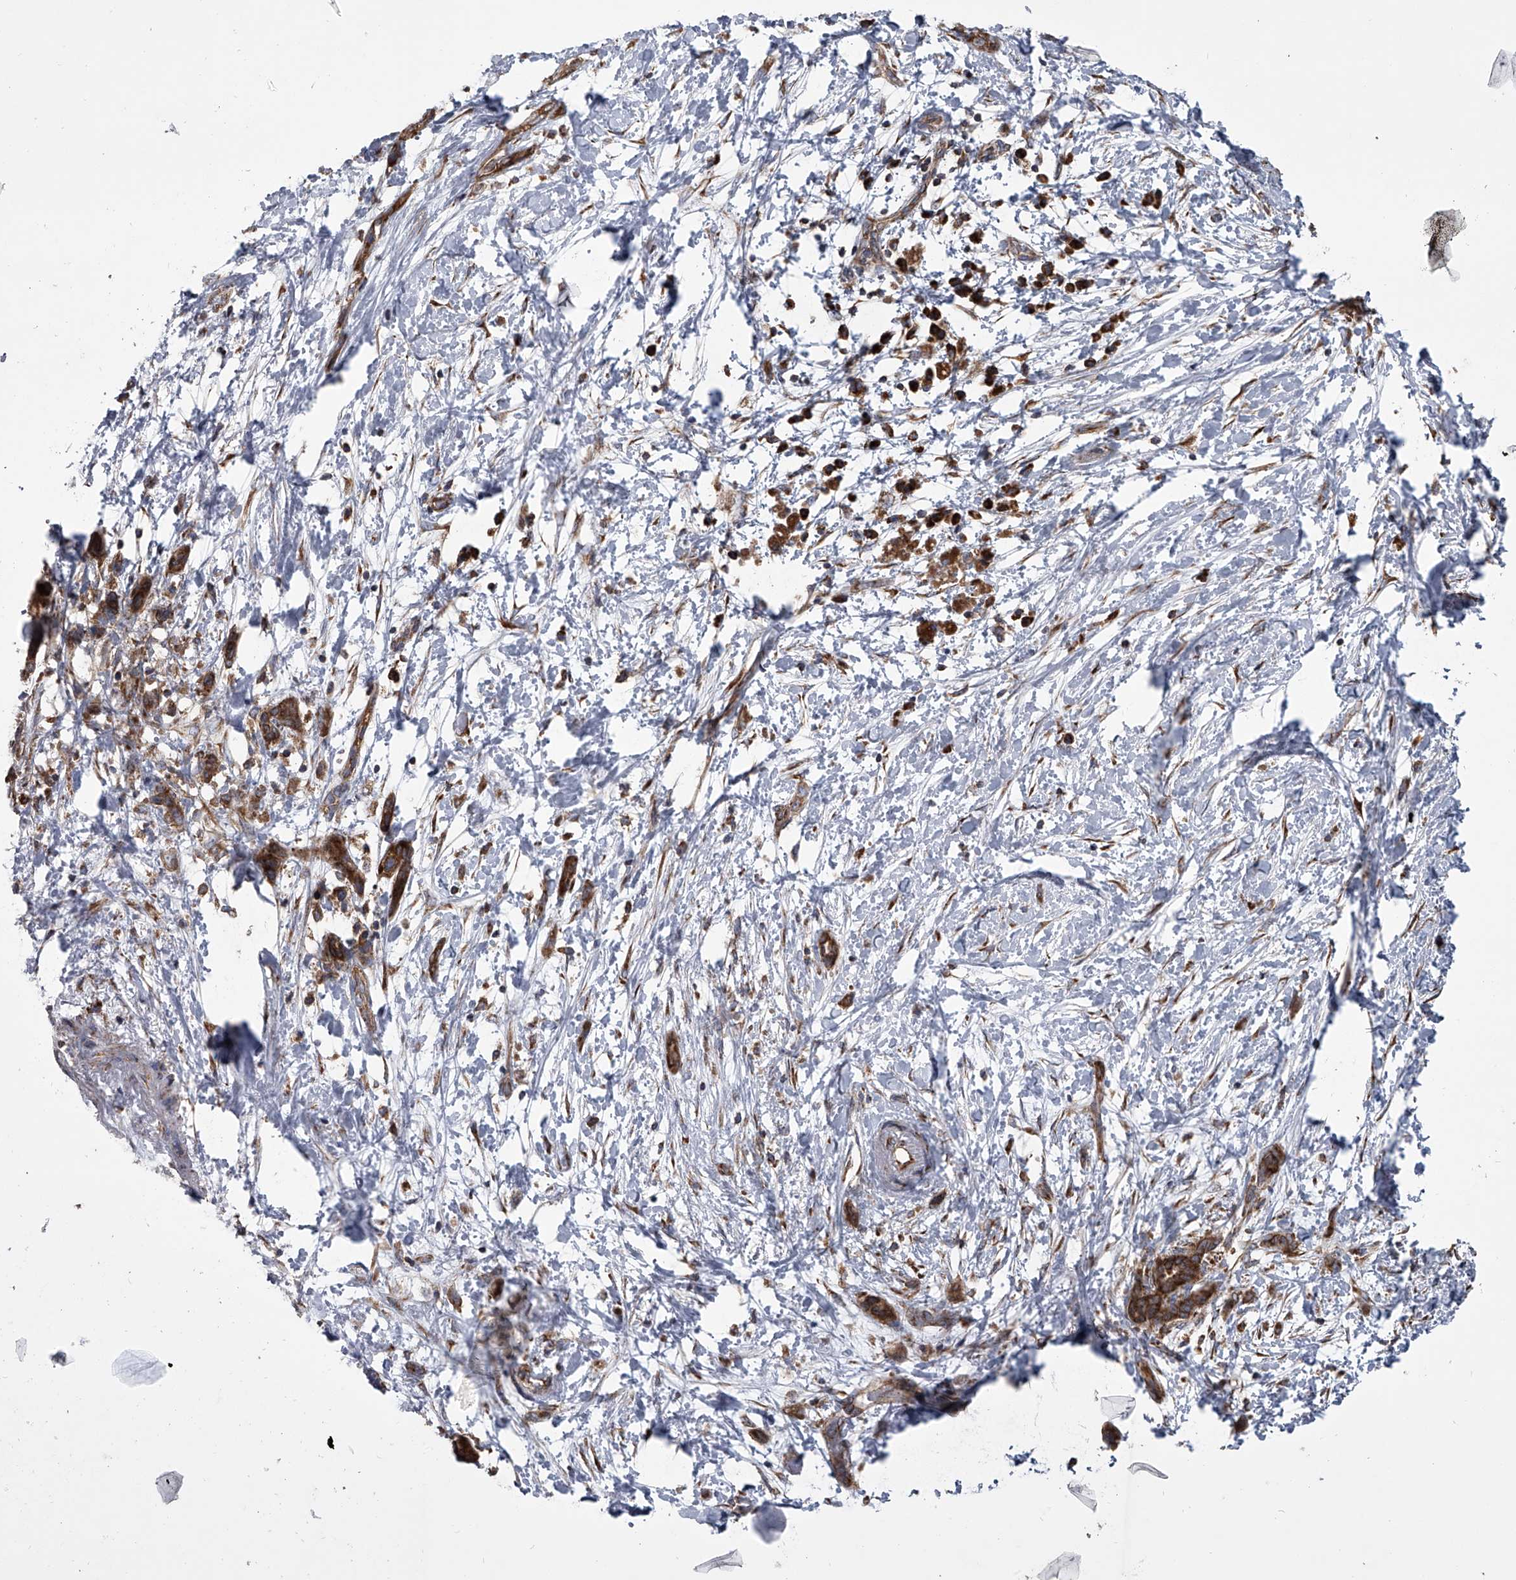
{"staining": {"intensity": "strong", "quantity": ">75%", "location": "cytoplasmic/membranous"}, "tissue": "pancreatic cancer", "cell_type": "Tumor cells", "image_type": "cancer", "snomed": [{"axis": "morphology", "description": "Normal tissue, NOS"}, {"axis": "morphology", "description": "Adenocarcinoma, NOS"}, {"axis": "topography", "description": "Pancreas"}, {"axis": "topography", "description": "Peripheral nerve tissue"}], "caption": "Immunohistochemistry of pancreatic cancer (adenocarcinoma) shows high levels of strong cytoplasmic/membranous staining in approximately >75% of tumor cells.", "gene": "ZC3H15", "patient": {"sex": "female", "age": 63}}